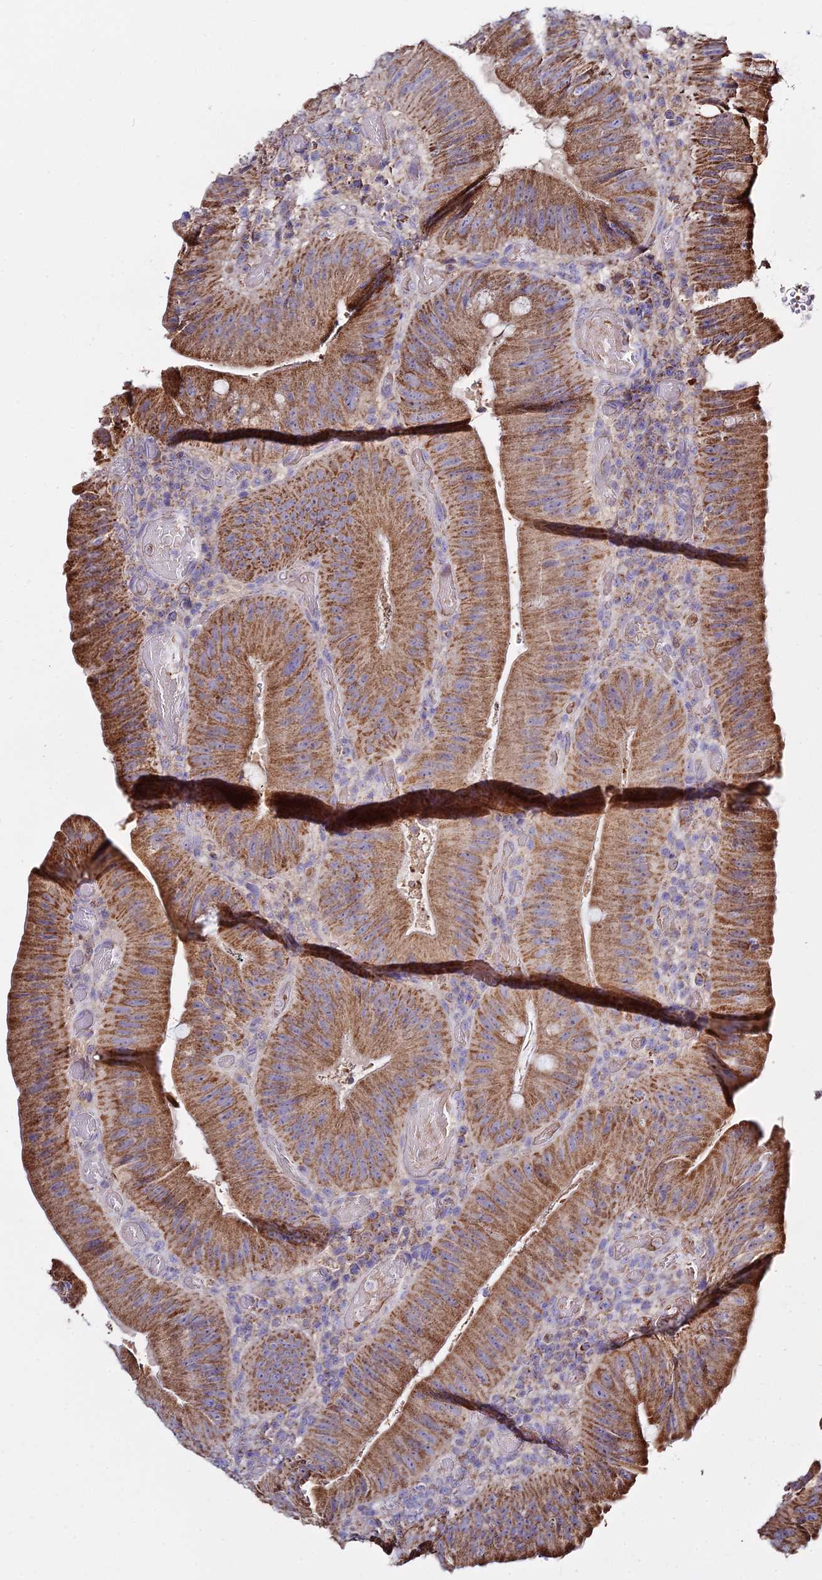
{"staining": {"intensity": "moderate", "quantity": ">75%", "location": "cytoplasmic/membranous"}, "tissue": "colorectal cancer", "cell_type": "Tumor cells", "image_type": "cancer", "snomed": [{"axis": "morphology", "description": "Adenocarcinoma, NOS"}, {"axis": "topography", "description": "Colon"}], "caption": "An image showing moderate cytoplasmic/membranous positivity in approximately >75% of tumor cells in colorectal adenocarcinoma, as visualized by brown immunohistochemical staining.", "gene": "TYW5", "patient": {"sex": "female", "age": 43}}